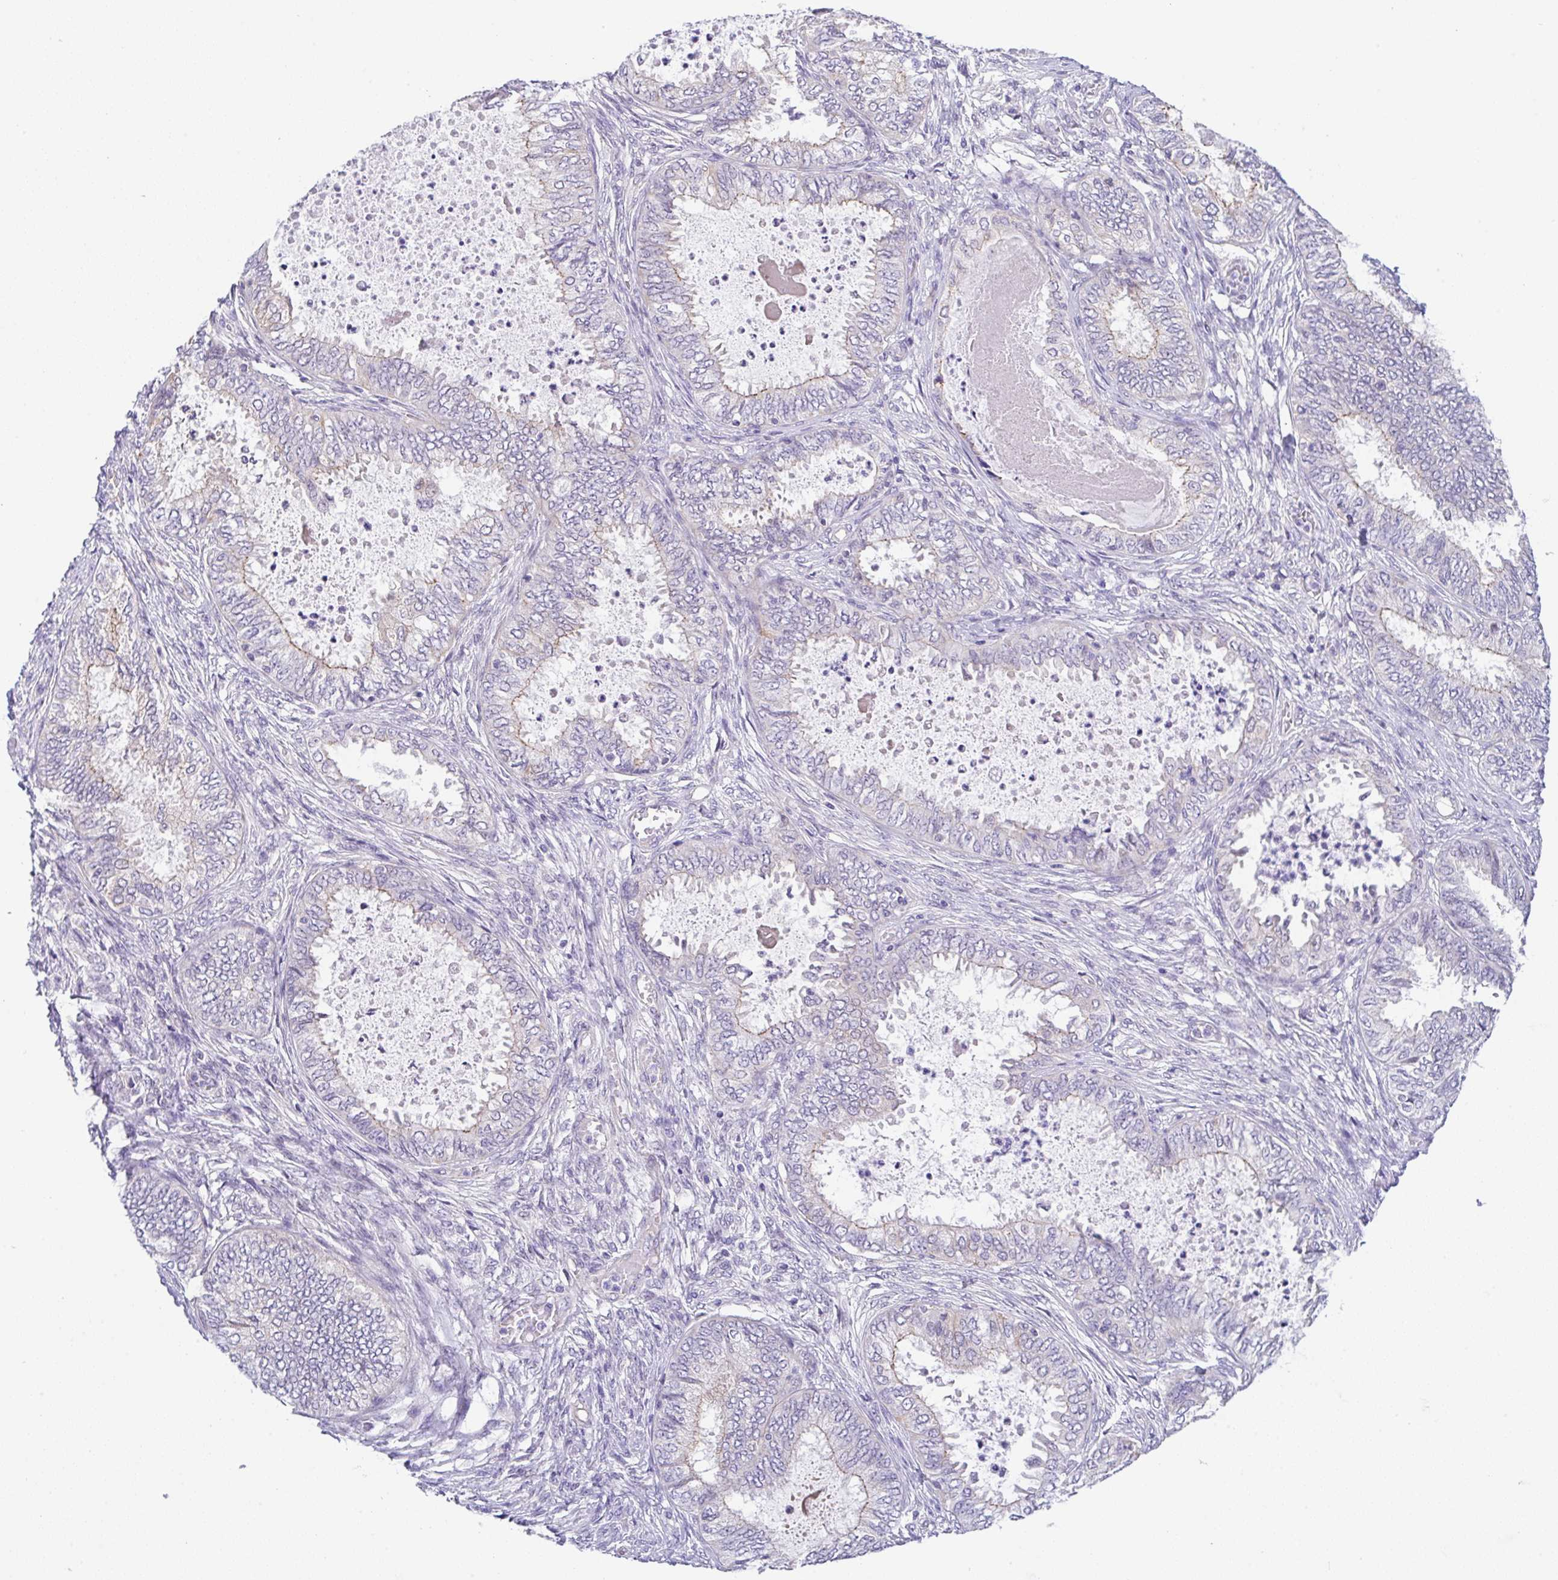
{"staining": {"intensity": "negative", "quantity": "none", "location": "none"}, "tissue": "ovarian cancer", "cell_type": "Tumor cells", "image_type": "cancer", "snomed": [{"axis": "morphology", "description": "Carcinoma, endometroid"}, {"axis": "topography", "description": "Ovary"}], "caption": "Ovarian cancer (endometroid carcinoma) was stained to show a protein in brown. There is no significant positivity in tumor cells. Brightfield microscopy of immunohistochemistry (IHC) stained with DAB (brown) and hematoxylin (blue), captured at high magnification.", "gene": "CGNL1", "patient": {"sex": "female", "age": 70}}